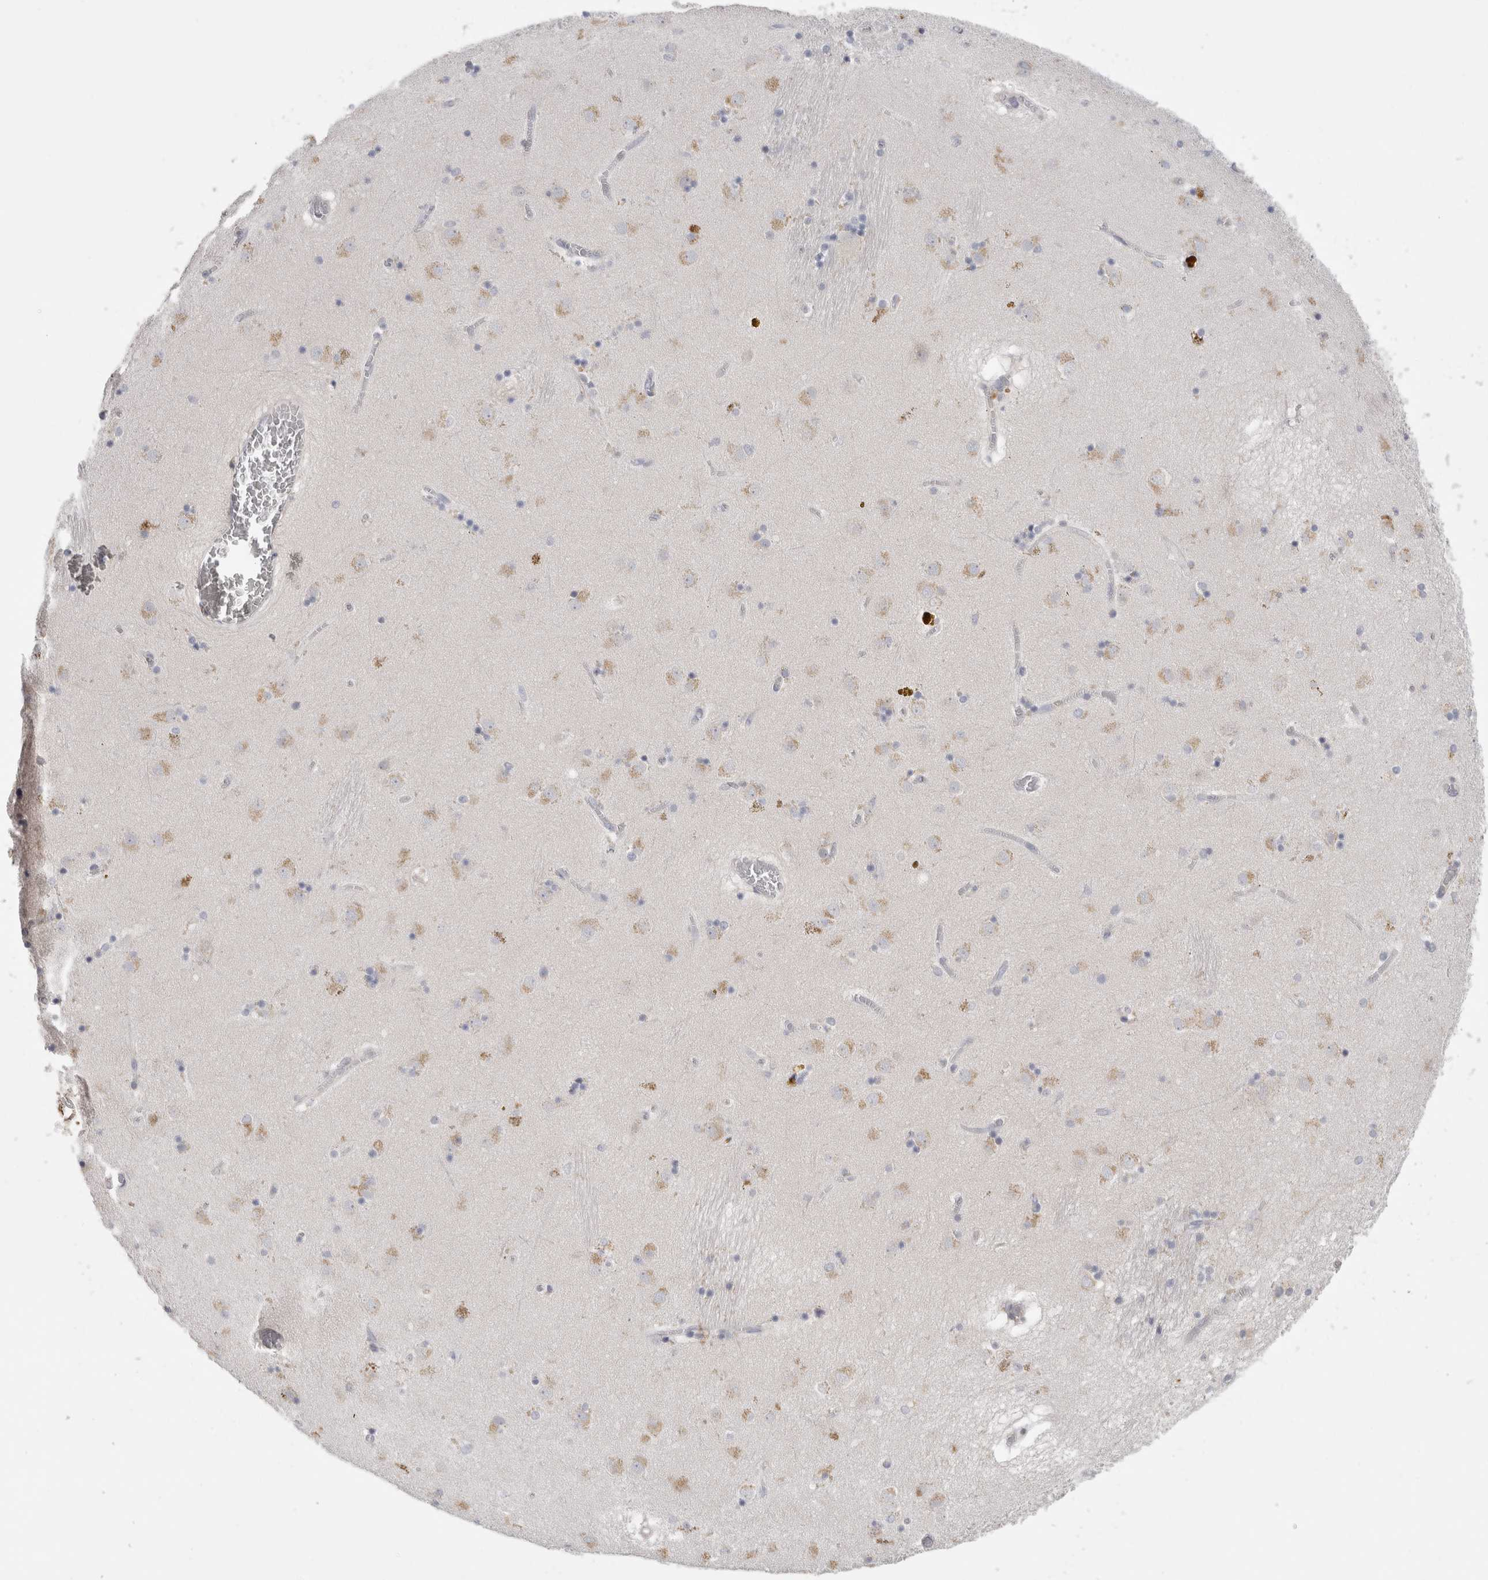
{"staining": {"intensity": "negative", "quantity": "none", "location": "none"}, "tissue": "caudate", "cell_type": "Glial cells", "image_type": "normal", "snomed": [{"axis": "morphology", "description": "Normal tissue, NOS"}, {"axis": "topography", "description": "Lateral ventricle wall"}], "caption": "Caudate stained for a protein using immunohistochemistry exhibits no expression glial cells.", "gene": "MGAT1", "patient": {"sex": "male", "age": 70}}